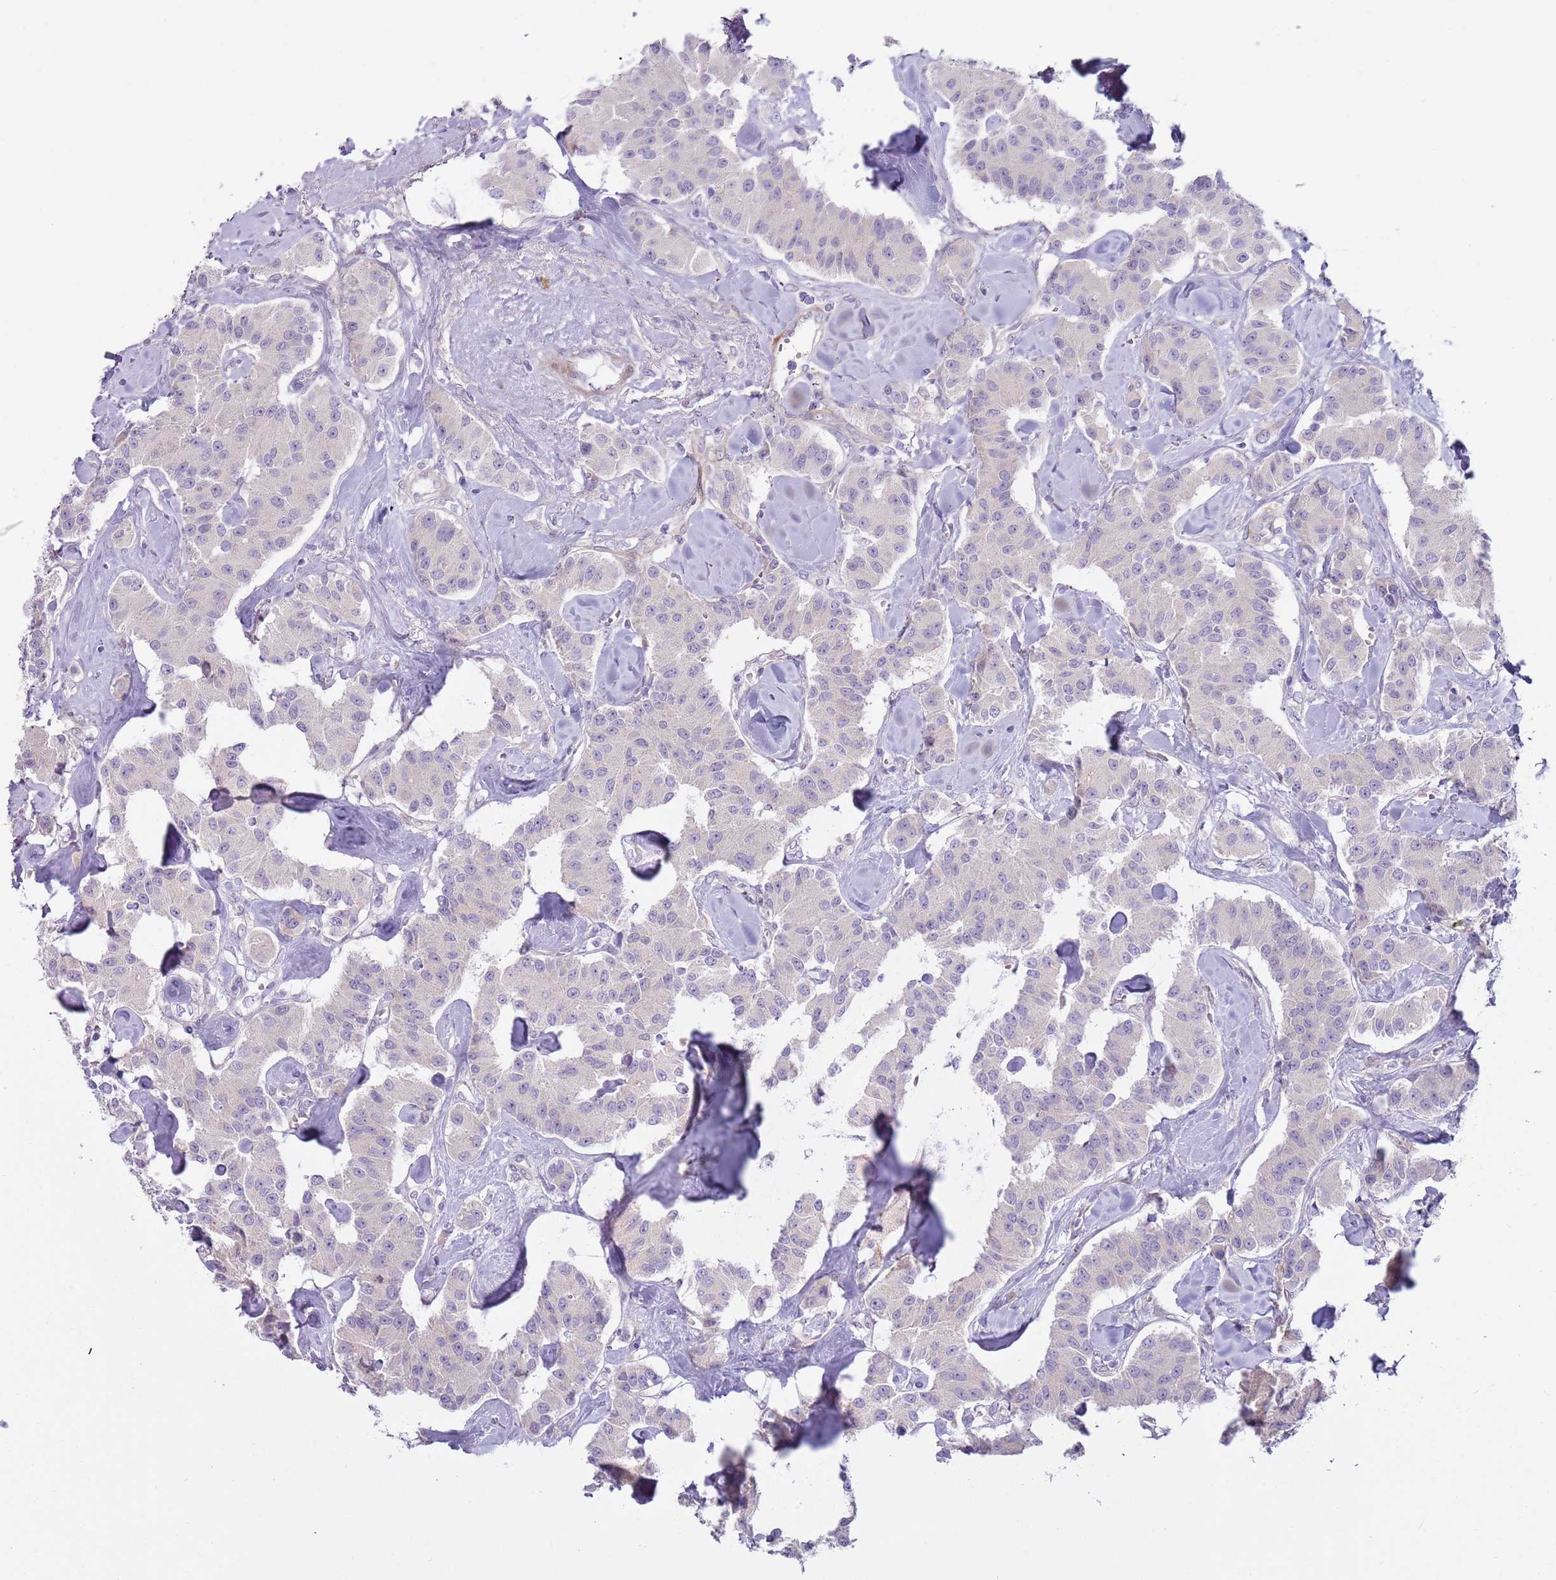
{"staining": {"intensity": "negative", "quantity": "none", "location": "none"}, "tissue": "carcinoid", "cell_type": "Tumor cells", "image_type": "cancer", "snomed": [{"axis": "morphology", "description": "Carcinoid, malignant, NOS"}, {"axis": "topography", "description": "Pancreas"}], "caption": "Tumor cells are negative for protein expression in human carcinoid (malignant).", "gene": "MRO", "patient": {"sex": "male", "age": 41}}